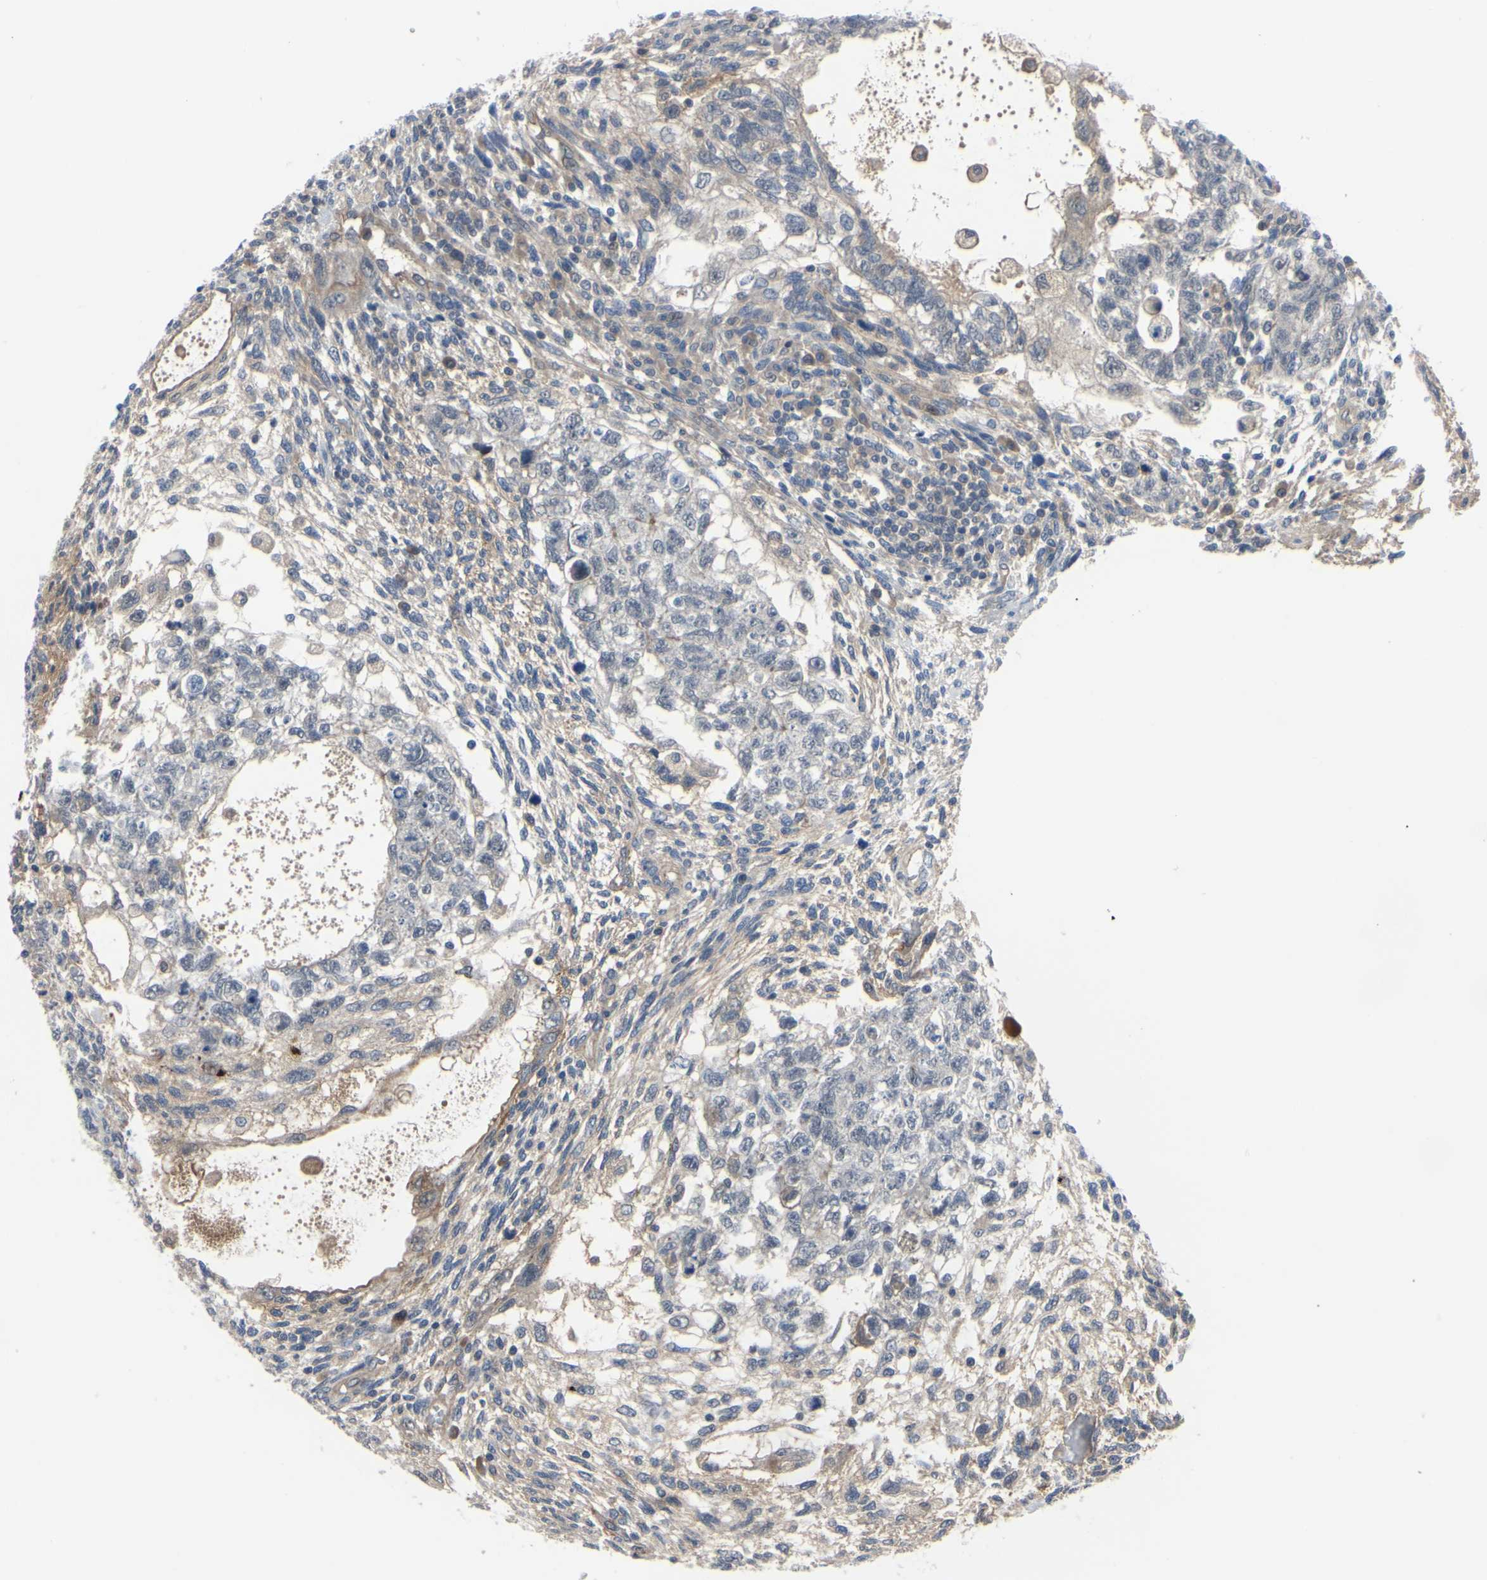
{"staining": {"intensity": "moderate", "quantity": "25%-75%", "location": "cytoplasmic/membranous"}, "tissue": "testis cancer", "cell_type": "Tumor cells", "image_type": "cancer", "snomed": [{"axis": "morphology", "description": "Normal tissue, NOS"}, {"axis": "morphology", "description": "Carcinoma, Embryonal, NOS"}, {"axis": "topography", "description": "Testis"}], "caption": "Embryonal carcinoma (testis) tissue shows moderate cytoplasmic/membranous expression in approximately 25%-75% of tumor cells The staining is performed using DAB brown chromogen to label protein expression. The nuclei are counter-stained blue using hematoxylin.", "gene": "COMMD9", "patient": {"sex": "male", "age": 36}}